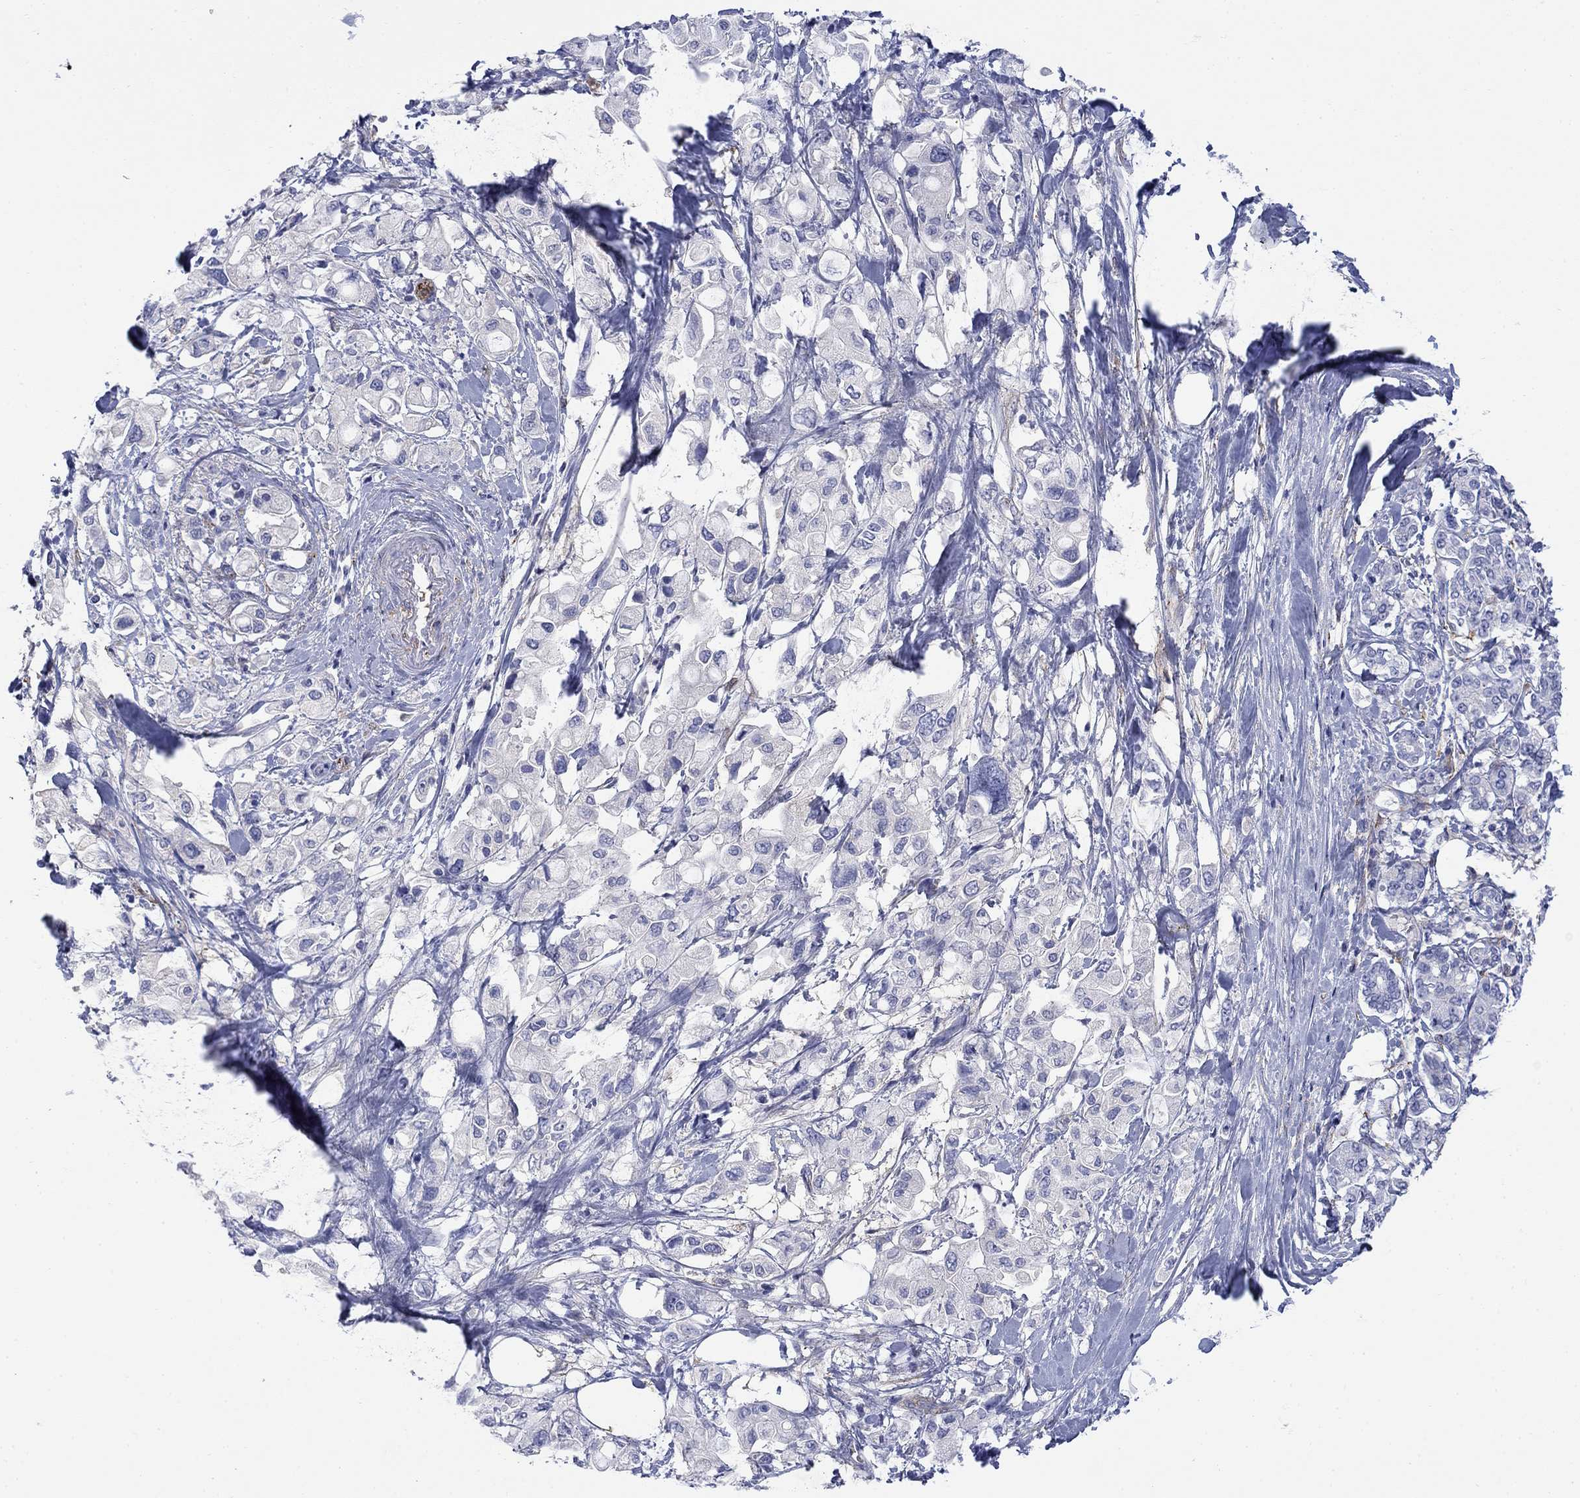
{"staining": {"intensity": "negative", "quantity": "none", "location": "none"}, "tissue": "pancreatic cancer", "cell_type": "Tumor cells", "image_type": "cancer", "snomed": [{"axis": "morphology", "description": "Adenocarcinoma, NOS"}, {"axis": "topography", "description": "Pancreas"}], "caption": "Immunohistochemical staining of human adenocarcinoma (pancreatic) exhibits no significant positivity in tumor cells.", "gene": "PTPRZ1", "patient": {"sex": "female", "age": 56}}